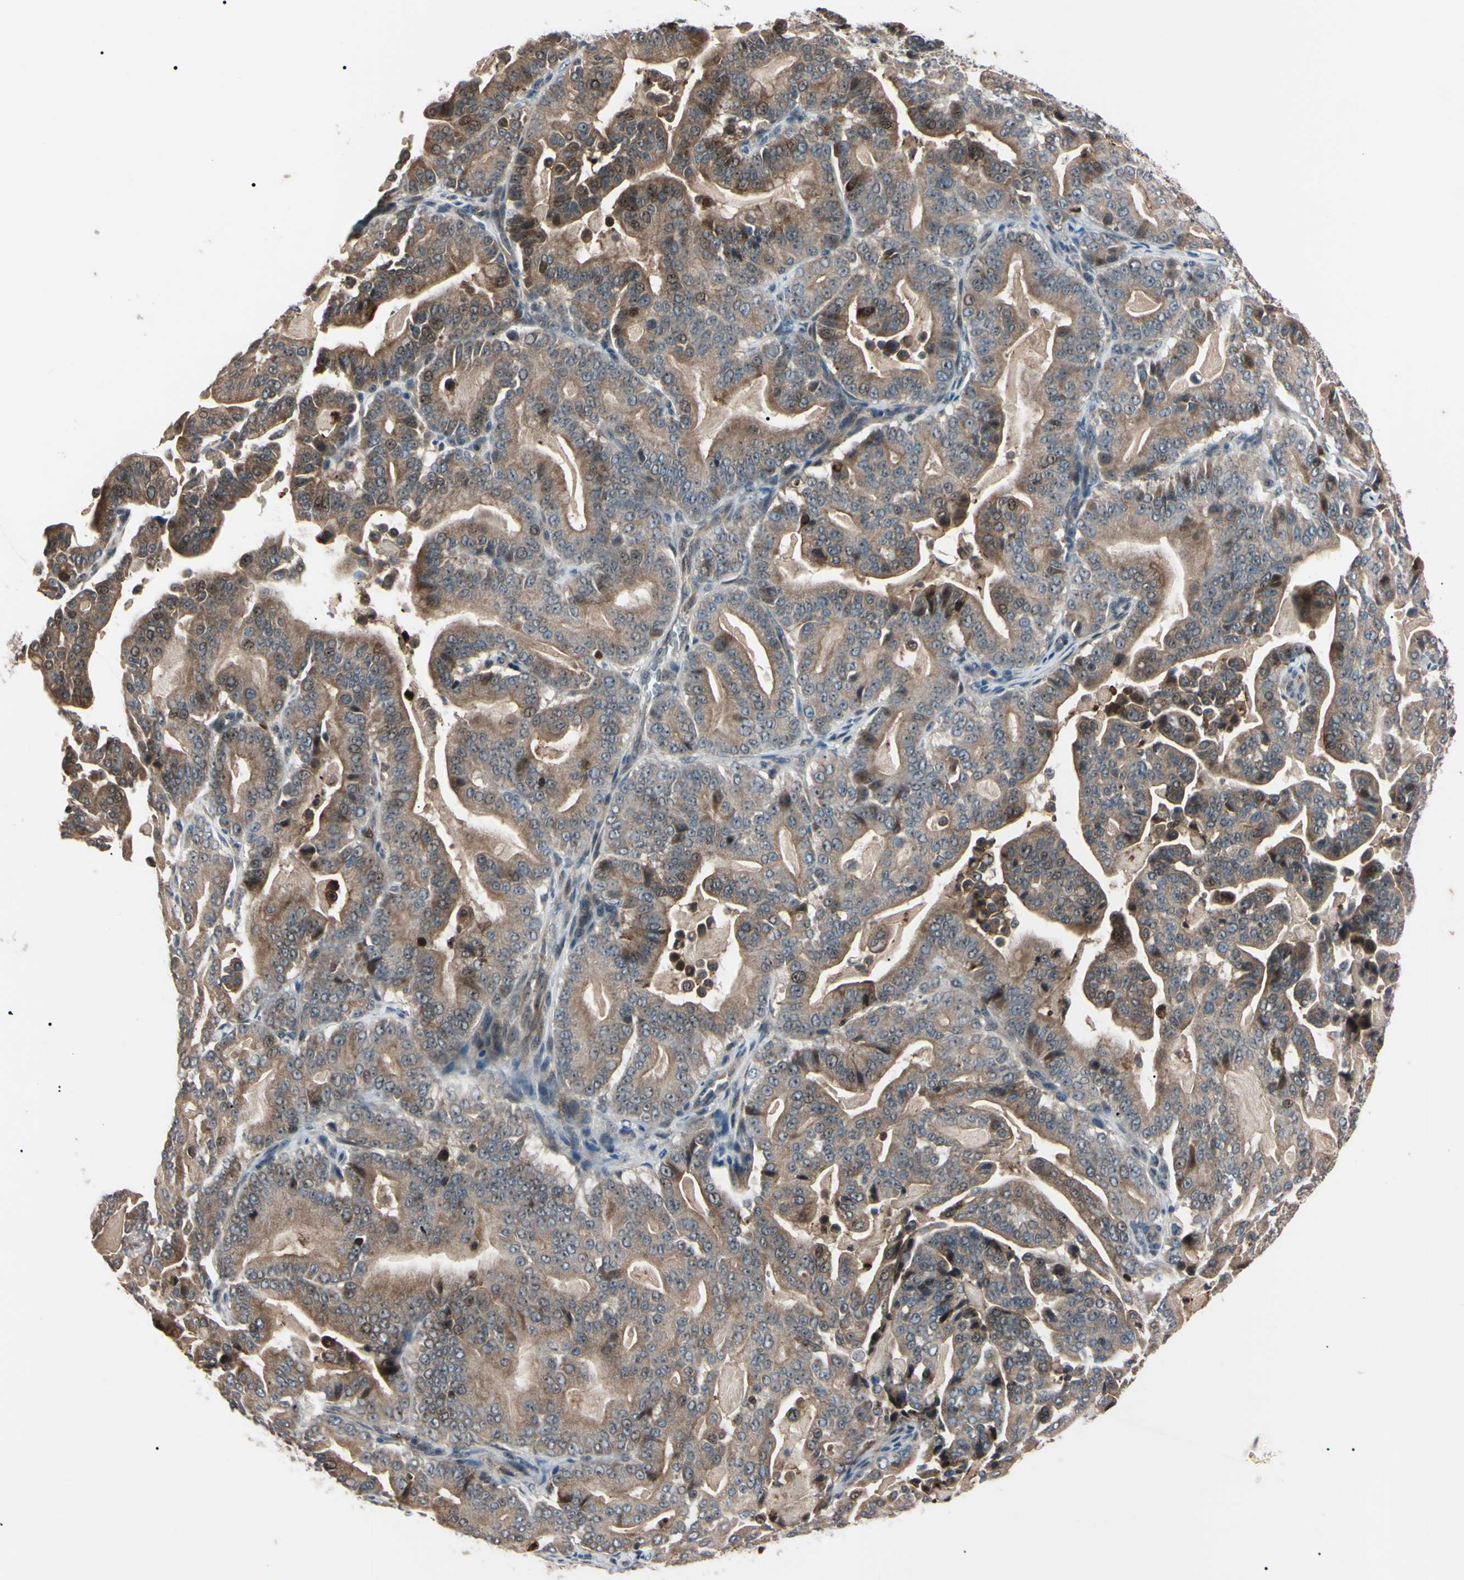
{"staining": {"intensity": "strong", "quantity": "<25%", "location": "cytoplasmic/membranous,nuclear"}, "tissue": "pancreatic cancer", "cell_type": "Tumor cells", "image_type": "cancer", "snomed": [{"axis": "morphology", "description": "Adenocarcinoma, NOS"}, {"axis": "topography", "description": "Pancreas"}], "caption": "Immunohistochemistry (IHC) (DAB) staining of human pancreatic adenocarcinoma reveals strong cytoplasmic/membranous and nuclear protein expression in about <25% of tumor cells. Immunohistochemistry (IHC) stains the protein of interest in brown and the nuclei are stained blue.", "gene": "TRAF5", "patient": {"sex": "male", "age": 63}}